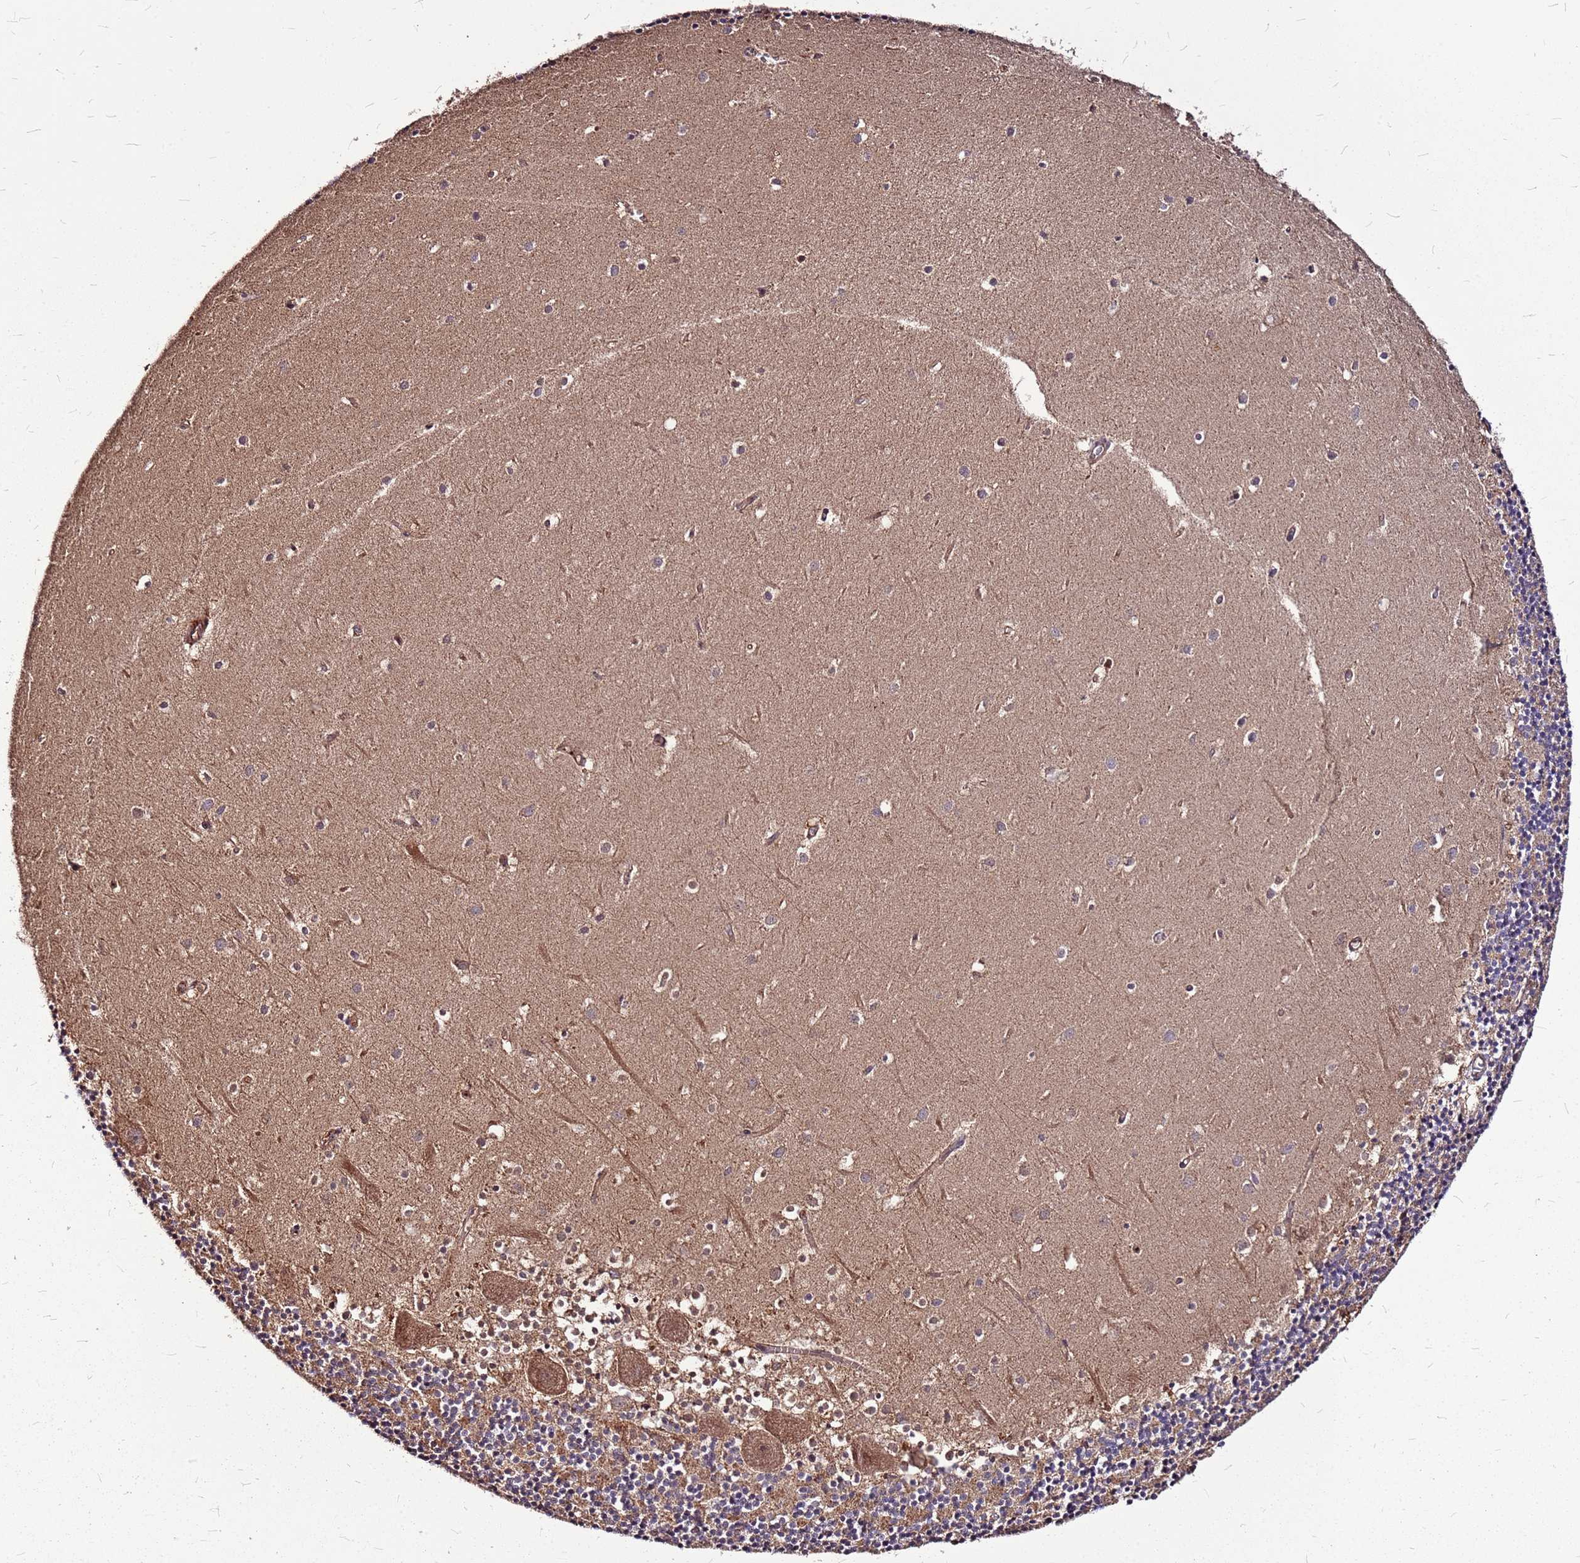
{"staining": {"intensity": "moderate", "quantity": "25%-75%", "location": "cytoplasmic/membranous"}, "tissue": "cerebellum", "cell_type": "Cells in granular layer", "image_type": "normal", "snomed": [{"axis": "morphology", "description": "Normal tissue, NOS"}, {"axis": "topography", "description": "Cerebellum"}], "caption": "Cerebellum stained for a protein shows moderate cytoplasmic/membranous positivity in cells in granular layer. Immunohistochemistry (ihc) stains the protein of interest in brown and the nuclei are stained blue.", "gene": "LYPLAL1", "patient": {"sex": "male", "age": 54}}